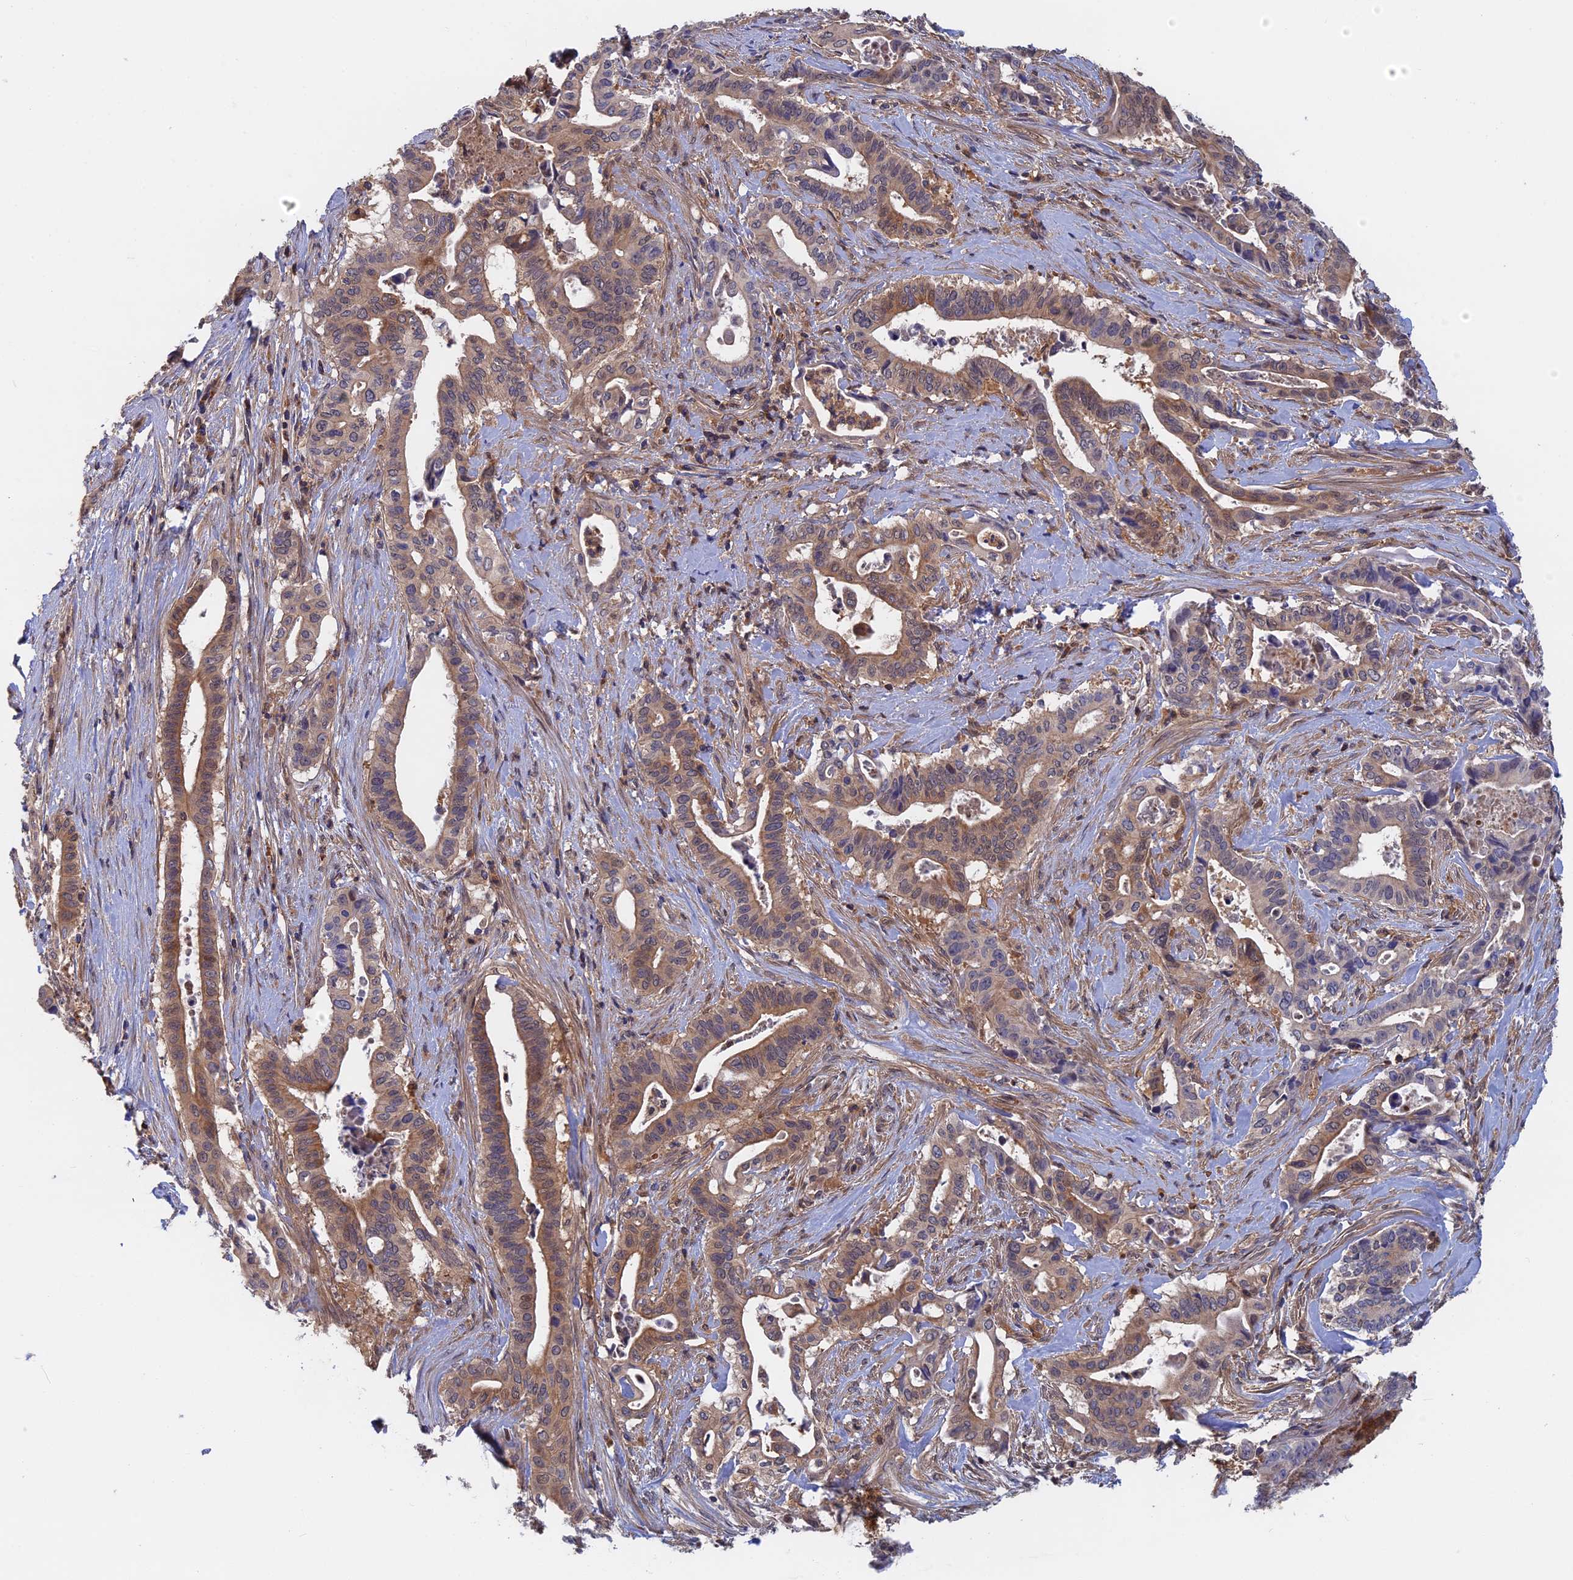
{"staining": {"intensity": "moderate", "quantity": ">75%", "location": "cytoplasmic/membranous,nuclear"}, "tissue": "pancreatic cancer", "cell_type": "Tumor cells", "image_type": "cancer", "snomed": [{"axis": "morphology", "description": "Adenocarcinoma, NOS"}, {"axis": "topography", "description": "Pancreas"}], "caption": "Protein staining displays moderate cytoplasmic/membranous and nuclear positivity in about >75% of tumor cells in pancreatic cancer. Nuclei are stained in blue.", "gene": "BLVRA", "patient": {"sex": "female", "age": 77}}